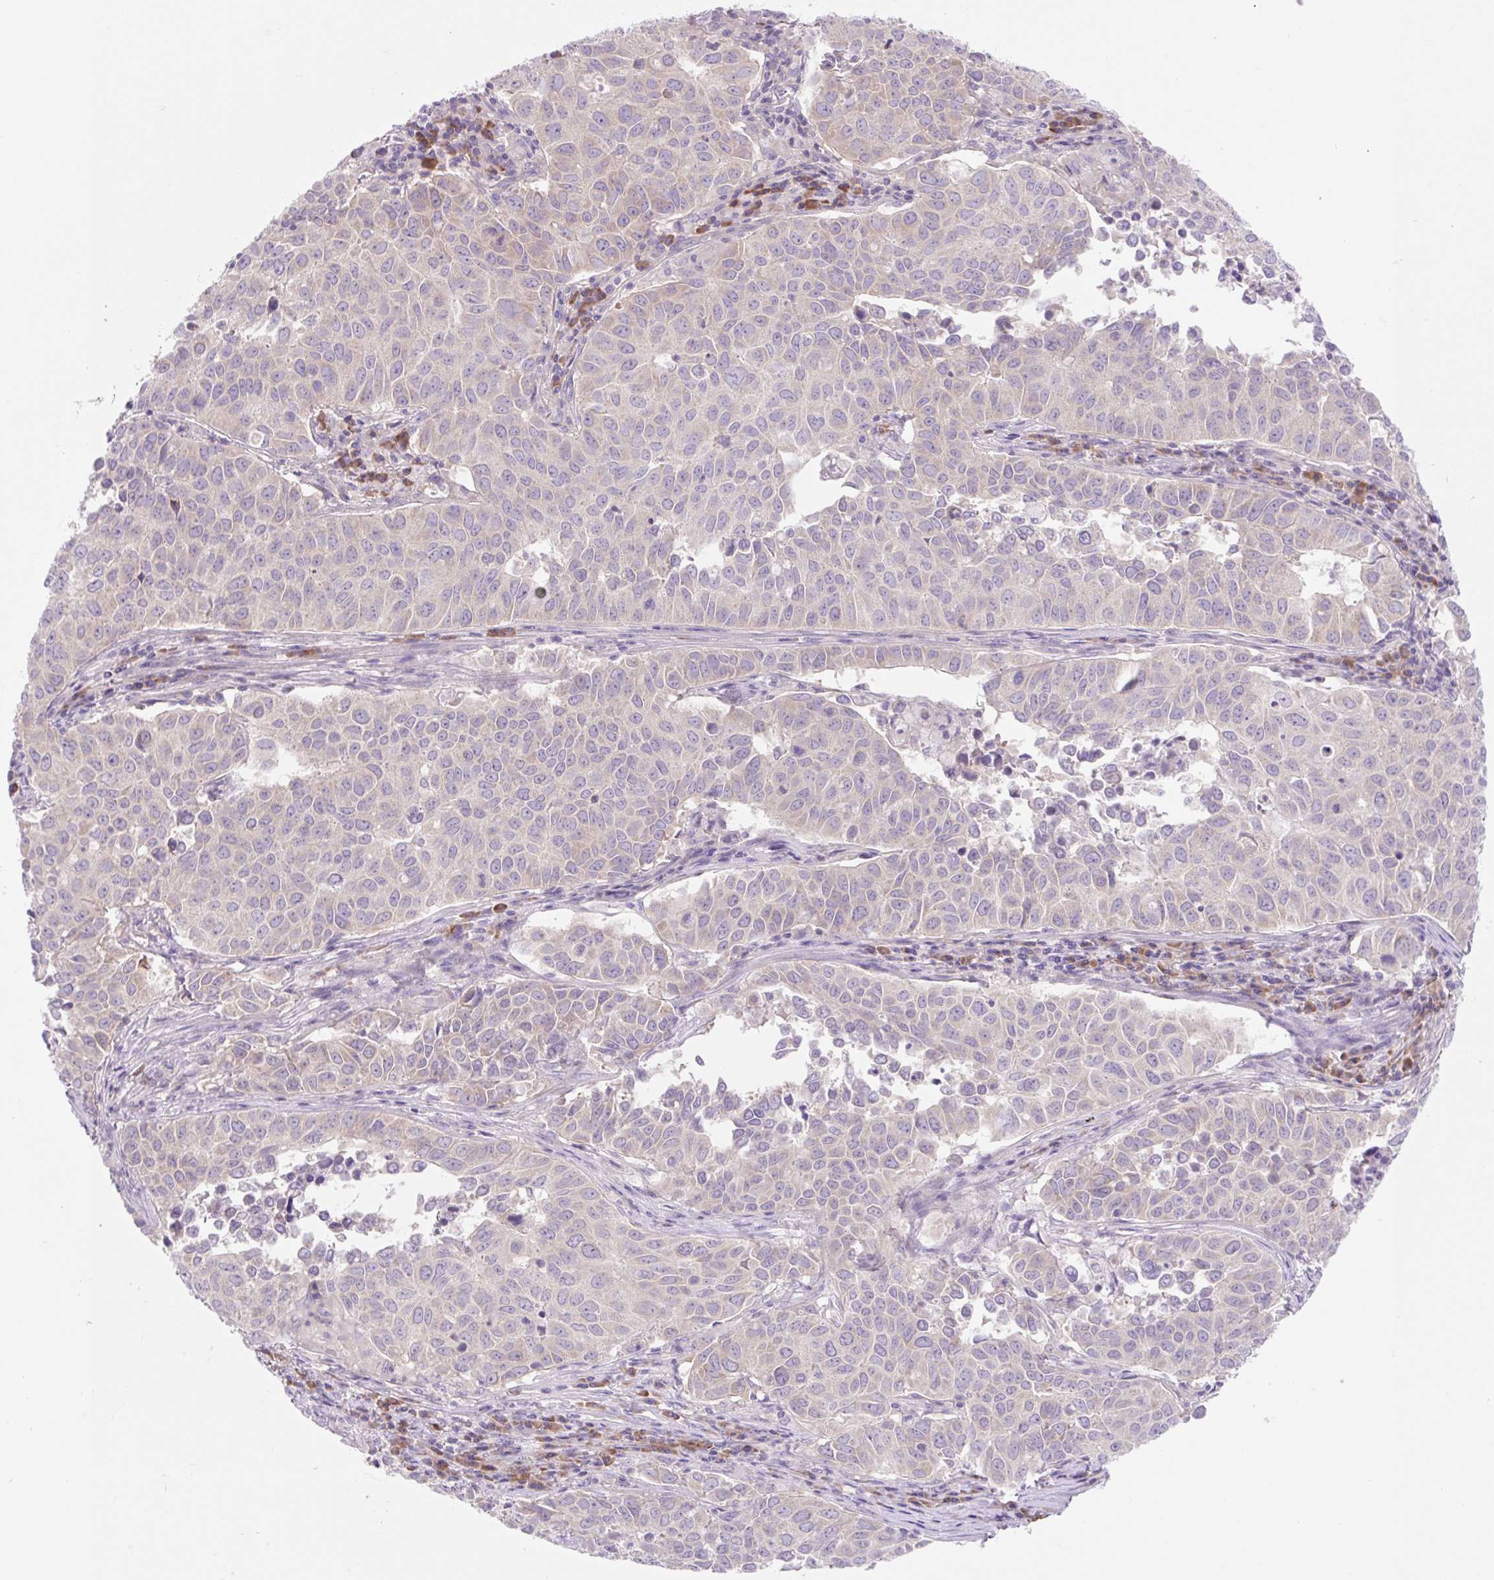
{"staining": {"intensity": "weak", "quantity": "<25%", "location": "cytoplasmic/membranous"}, "tissue": "lung cancer", "cell_type": "Tumor cells", "image_type": "cancer", "snomed": [{"axis": "morphology", "description": "Adenocarcinoma, NOS"}, {"axis": "topography", "description": "Lung"}], "caption": "Immunohistochemistry (IHC) histopathology image of human lung adenocarcinoma stained for a protein (brown), which shows no expression in tumor cells. (DAB (3,3'-diaminobenzidine) immunohistochemistry, high magnification).", "gene": "CELF6", "patient": {"sex": "female", "age": 50}}